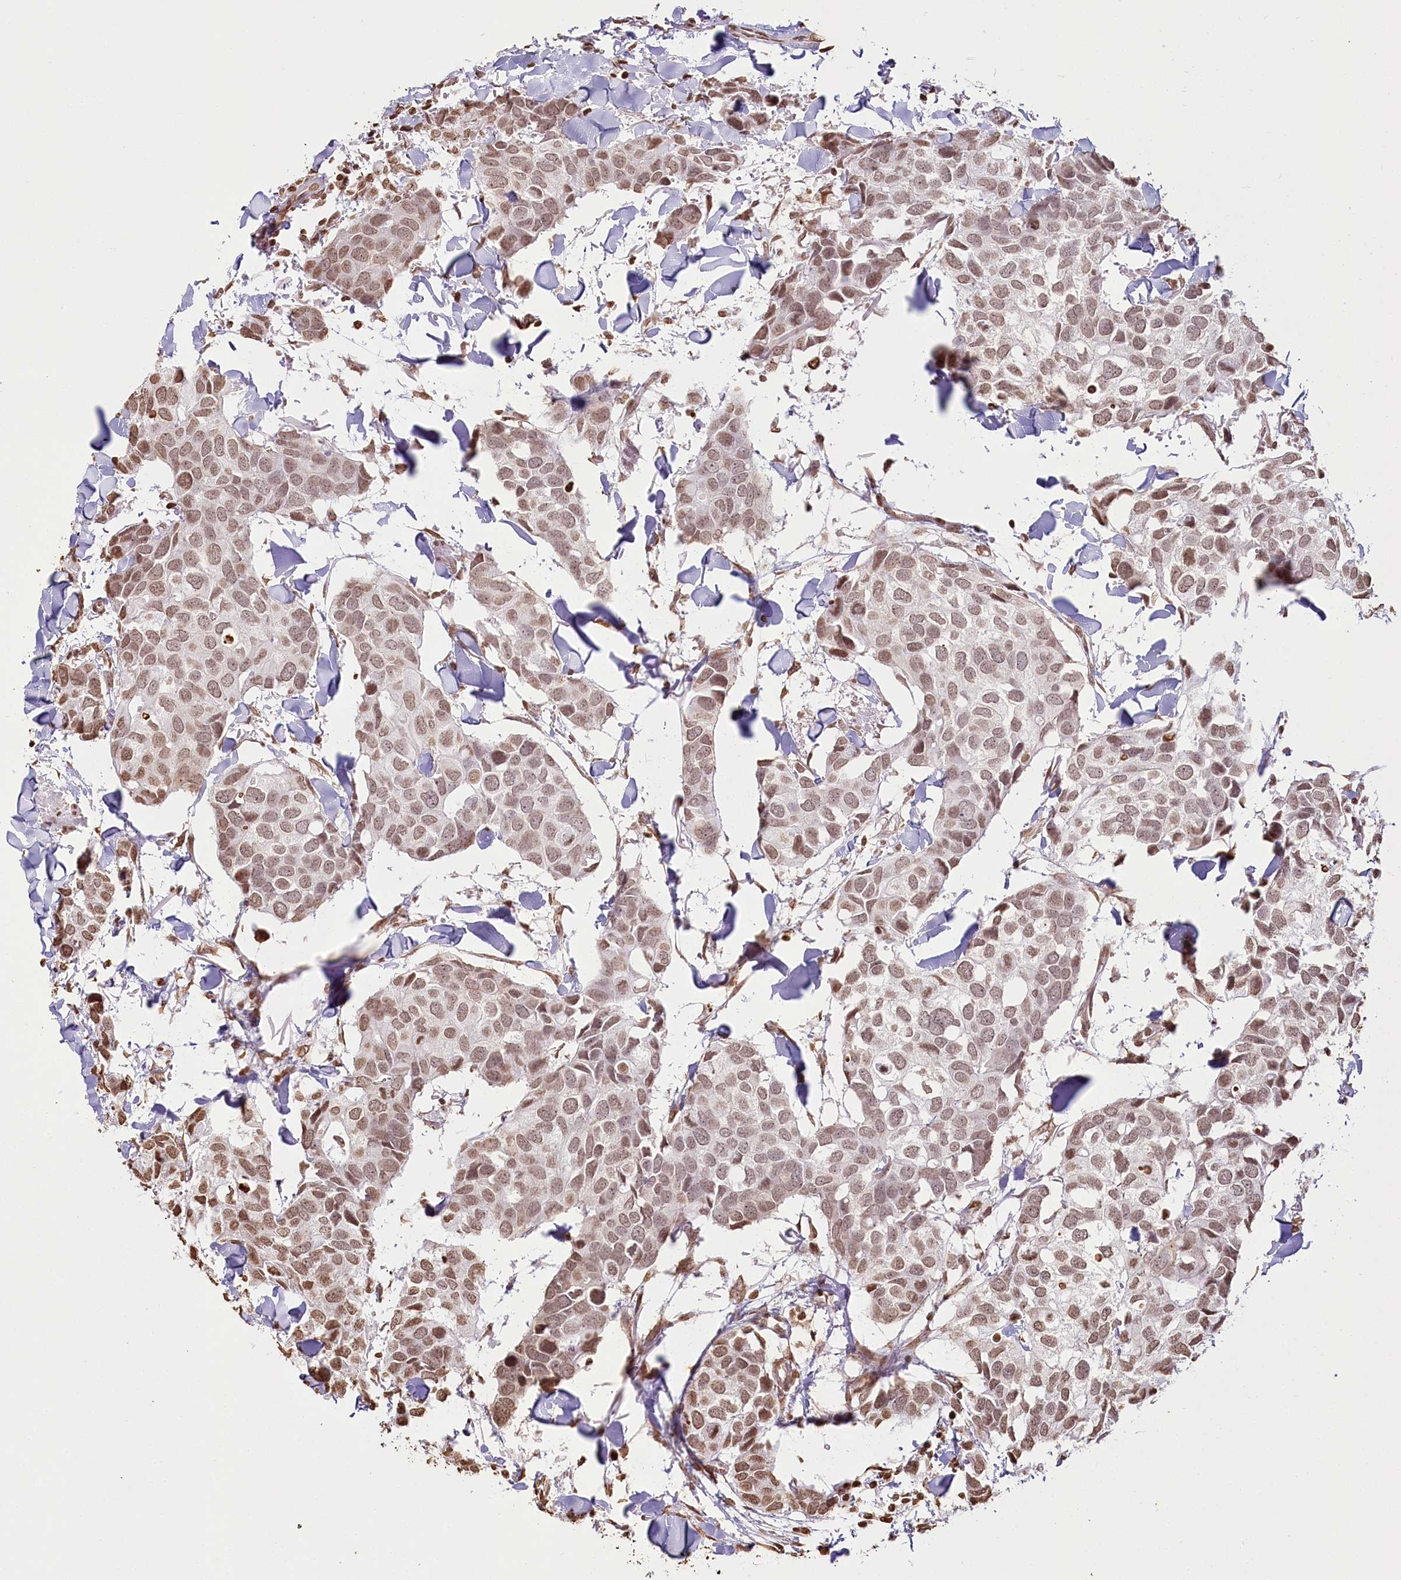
{"staining": {"intensity": "moderate", "quantity": ">75%", "location": "nuclear"}, "tissue": "breast cancer", "cell_type": "Tumor cells", "image_type": "cancer", "snomed": [{"axis": "morphology", "description": "Duct carcinoma"}, {"axis": "topography", "description": "Breast"}], "caption": "This micrograph shows immunohistochemistry (IHC) staining of breast invasive ductal carcinoma, with medium moderate nuclear expression in about >75% of tumor cells.", "gene": "FAM13A", "patient": {"sex": "female", "age": 83}}